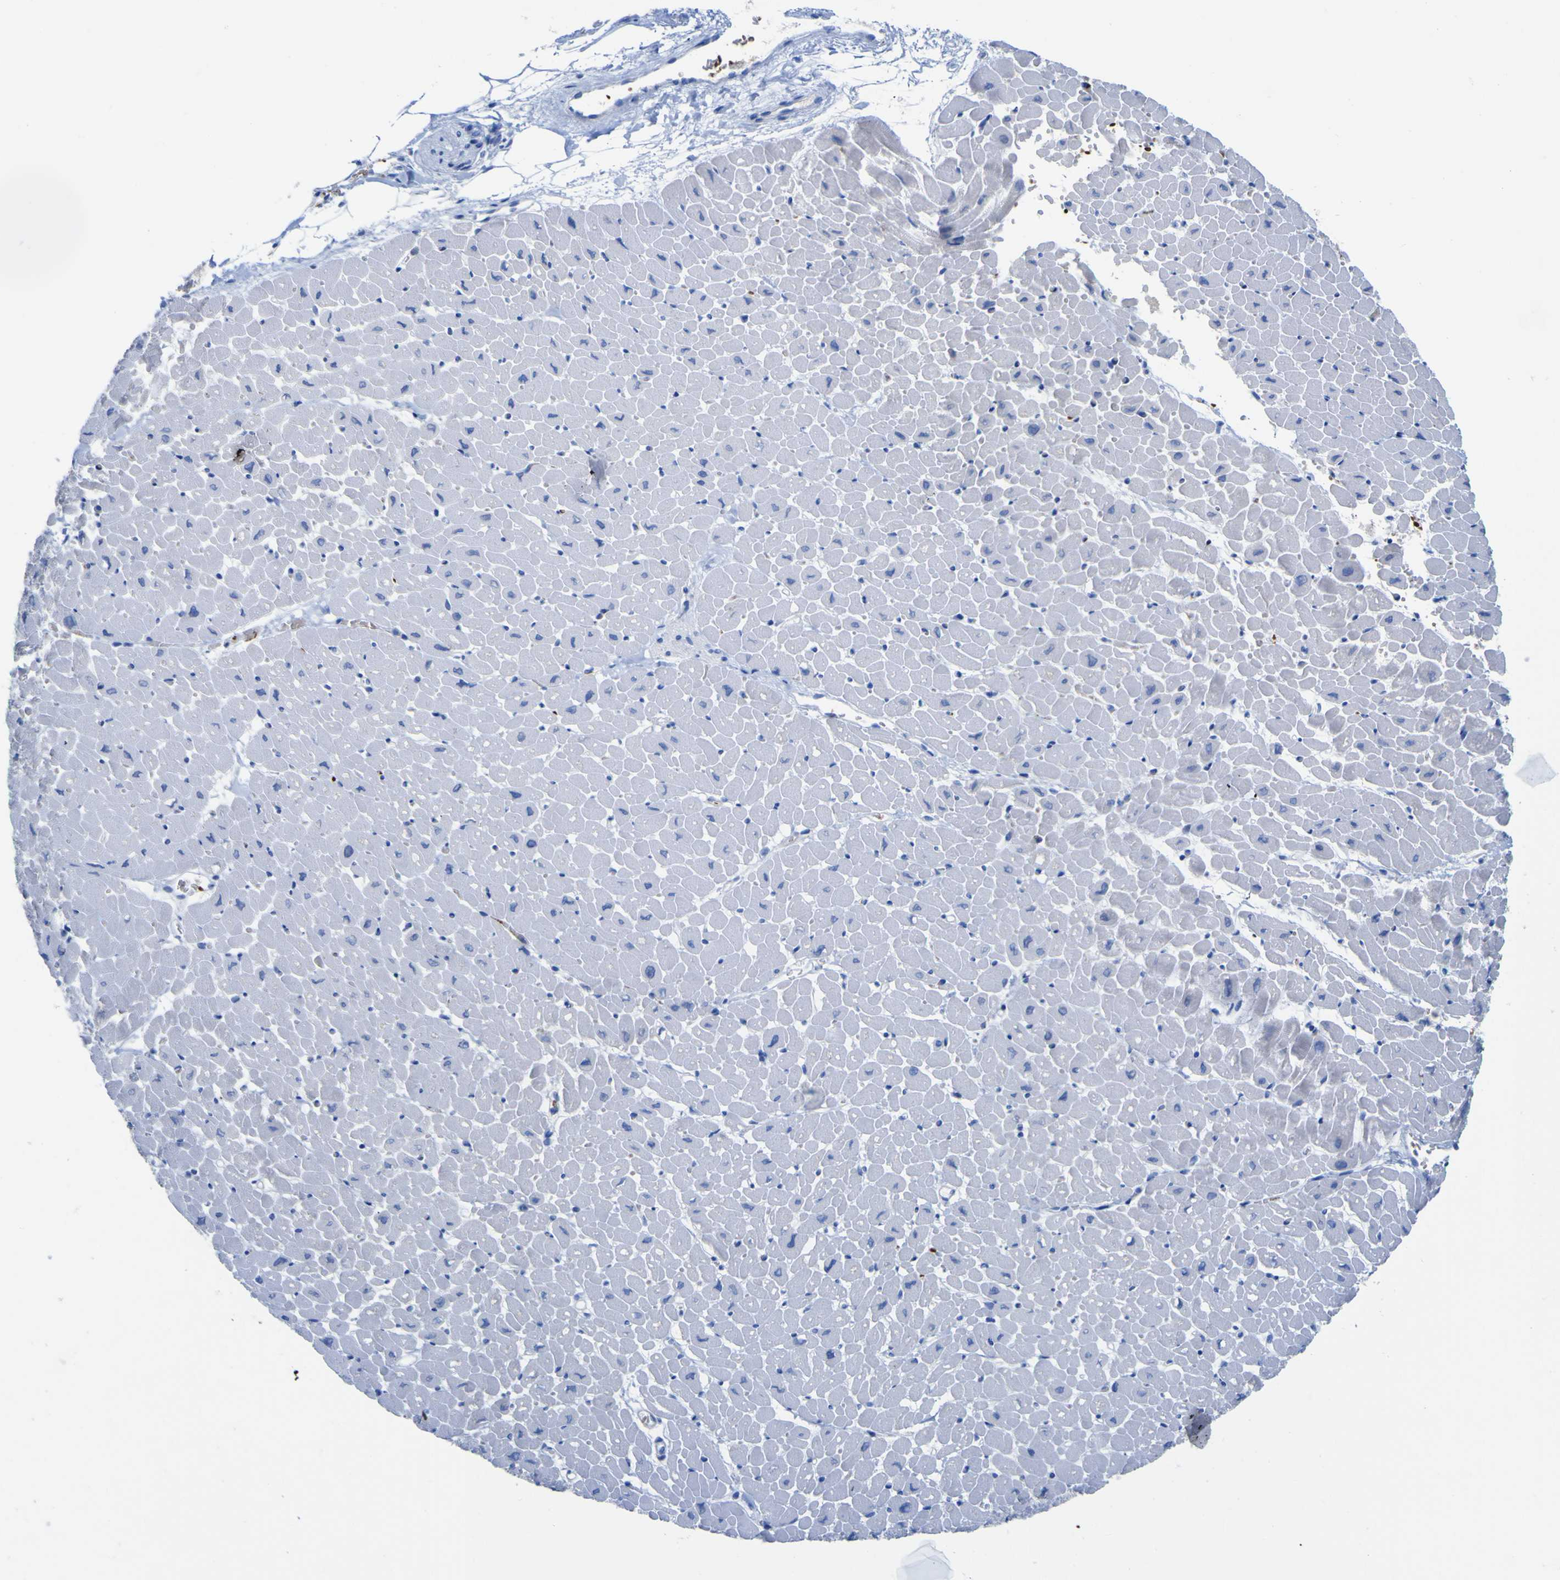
{"staining": {"intensity": "negative", "quantity": "none", "location": "none"}, "tissue": "heart muscle", "cell_type": "Cardiomyocytes", "image_type": "normal", "snomed": [{"axis": "morphology", "description": "Normal tissue, NOS"}, {"axis": "topography", "description": "Heart"}], "caption": "Protein analysis of normal heart muscle shows no significant expression in cardiomyocytes.", "gene": "GCM1", "patient": {"sex": "male", "age": 45}}